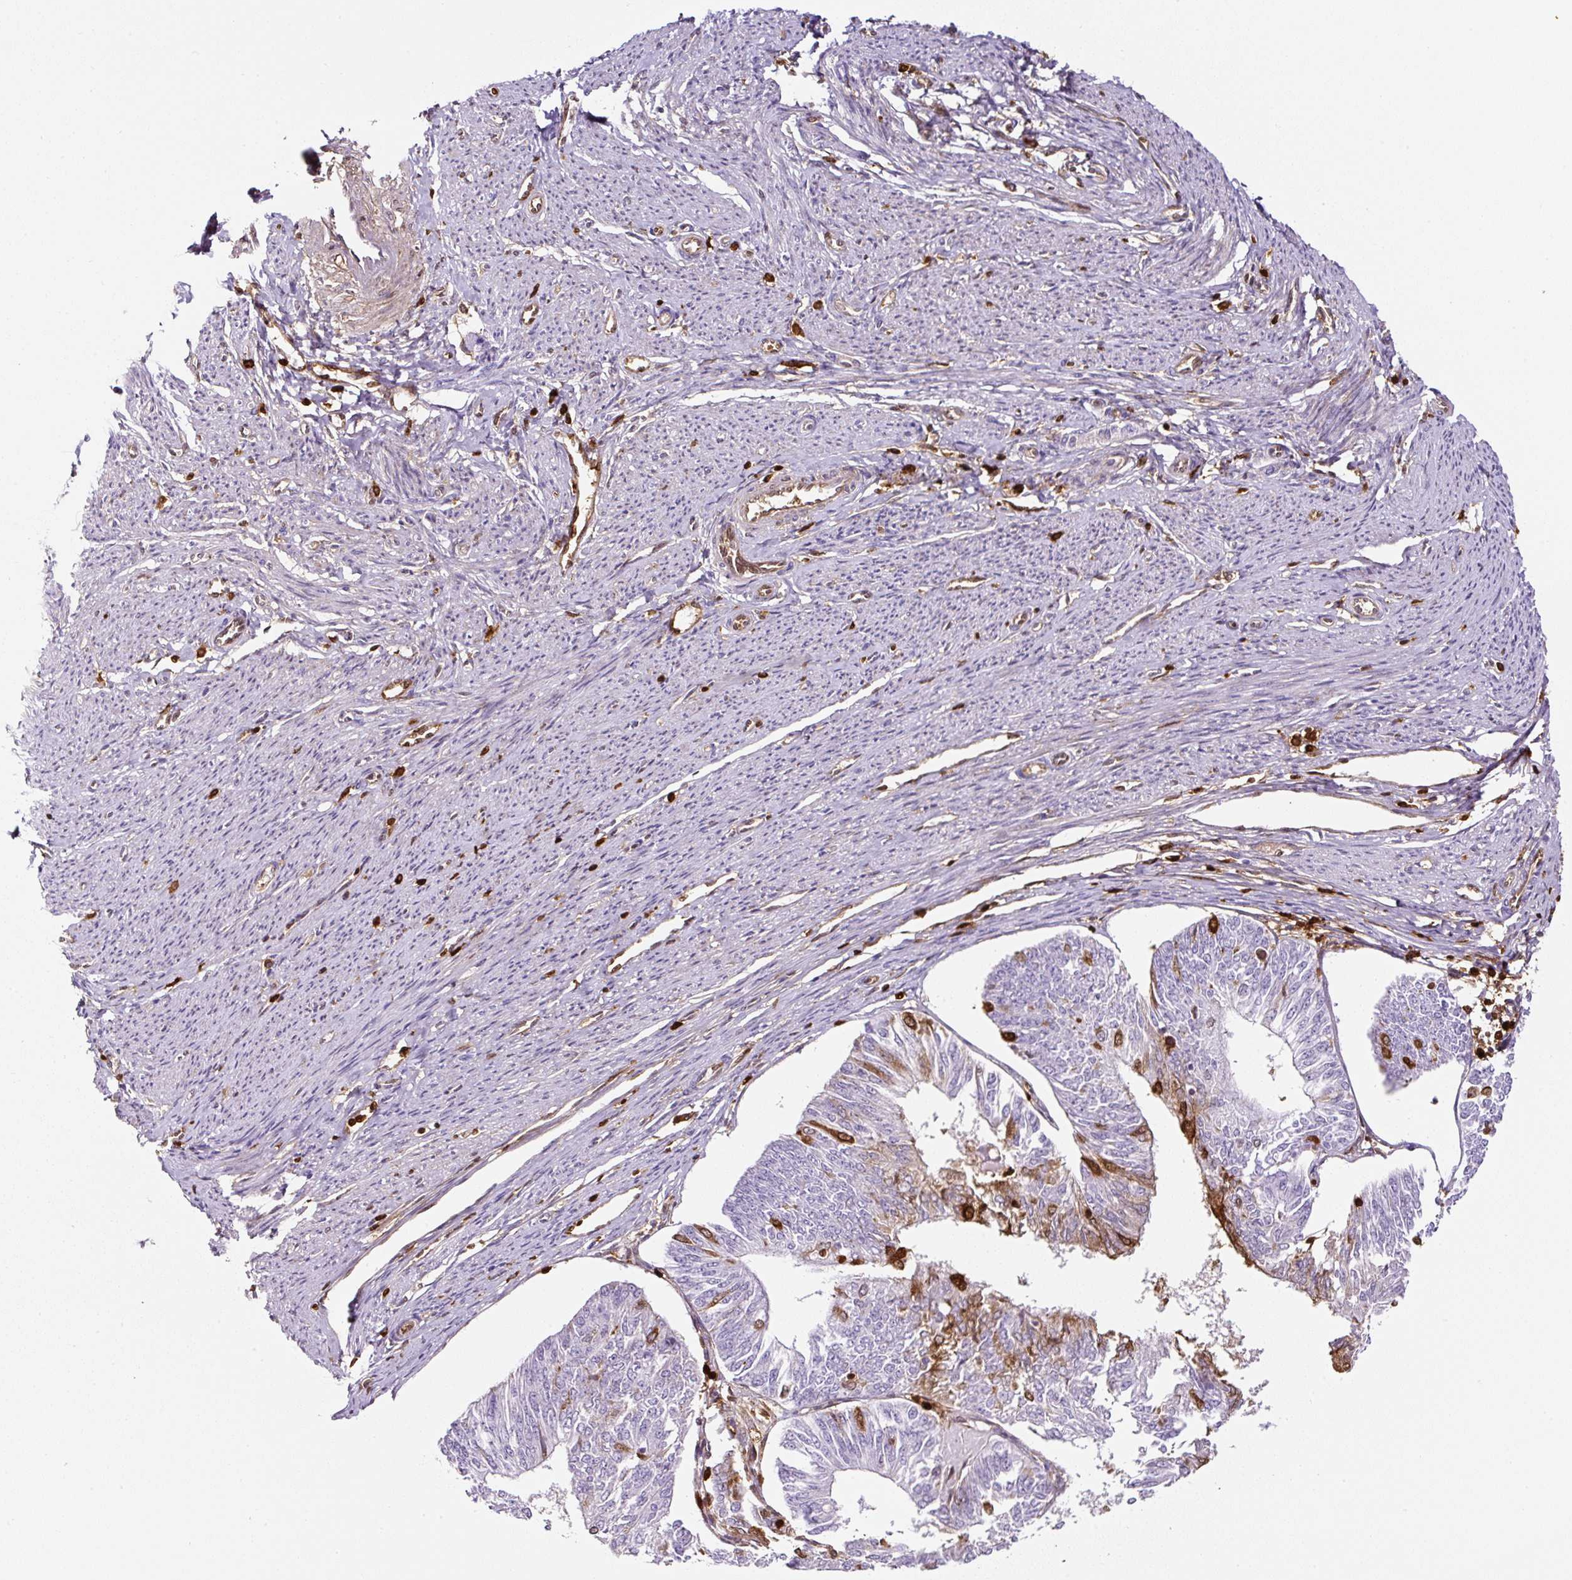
{"staining": {"intensity": "moderate", "quantity": "<25%", "location": "cytoplasmic/membranous,nuclear"}, "tissue": "endometrial cancer", "cell_type": "Tumor cells", "image_type": "cancer", "snomed": [{"axis": "morphology", "description": "Adenocarcinoma, NOS"}, {"axis": "topography", "description": "Endometrium"}], "caption": "Immunohistochemistry (IHC) of endometrial adenocarcinoma reveals low levels of moderate cytoplasmic/membranous and nuclear expression in about <25% of tumor cells. (Brightfield microscopy of DAB IHC at high magnification).", "gene": "ANXA1", "patient": {"sex": "female", "age": 58}}